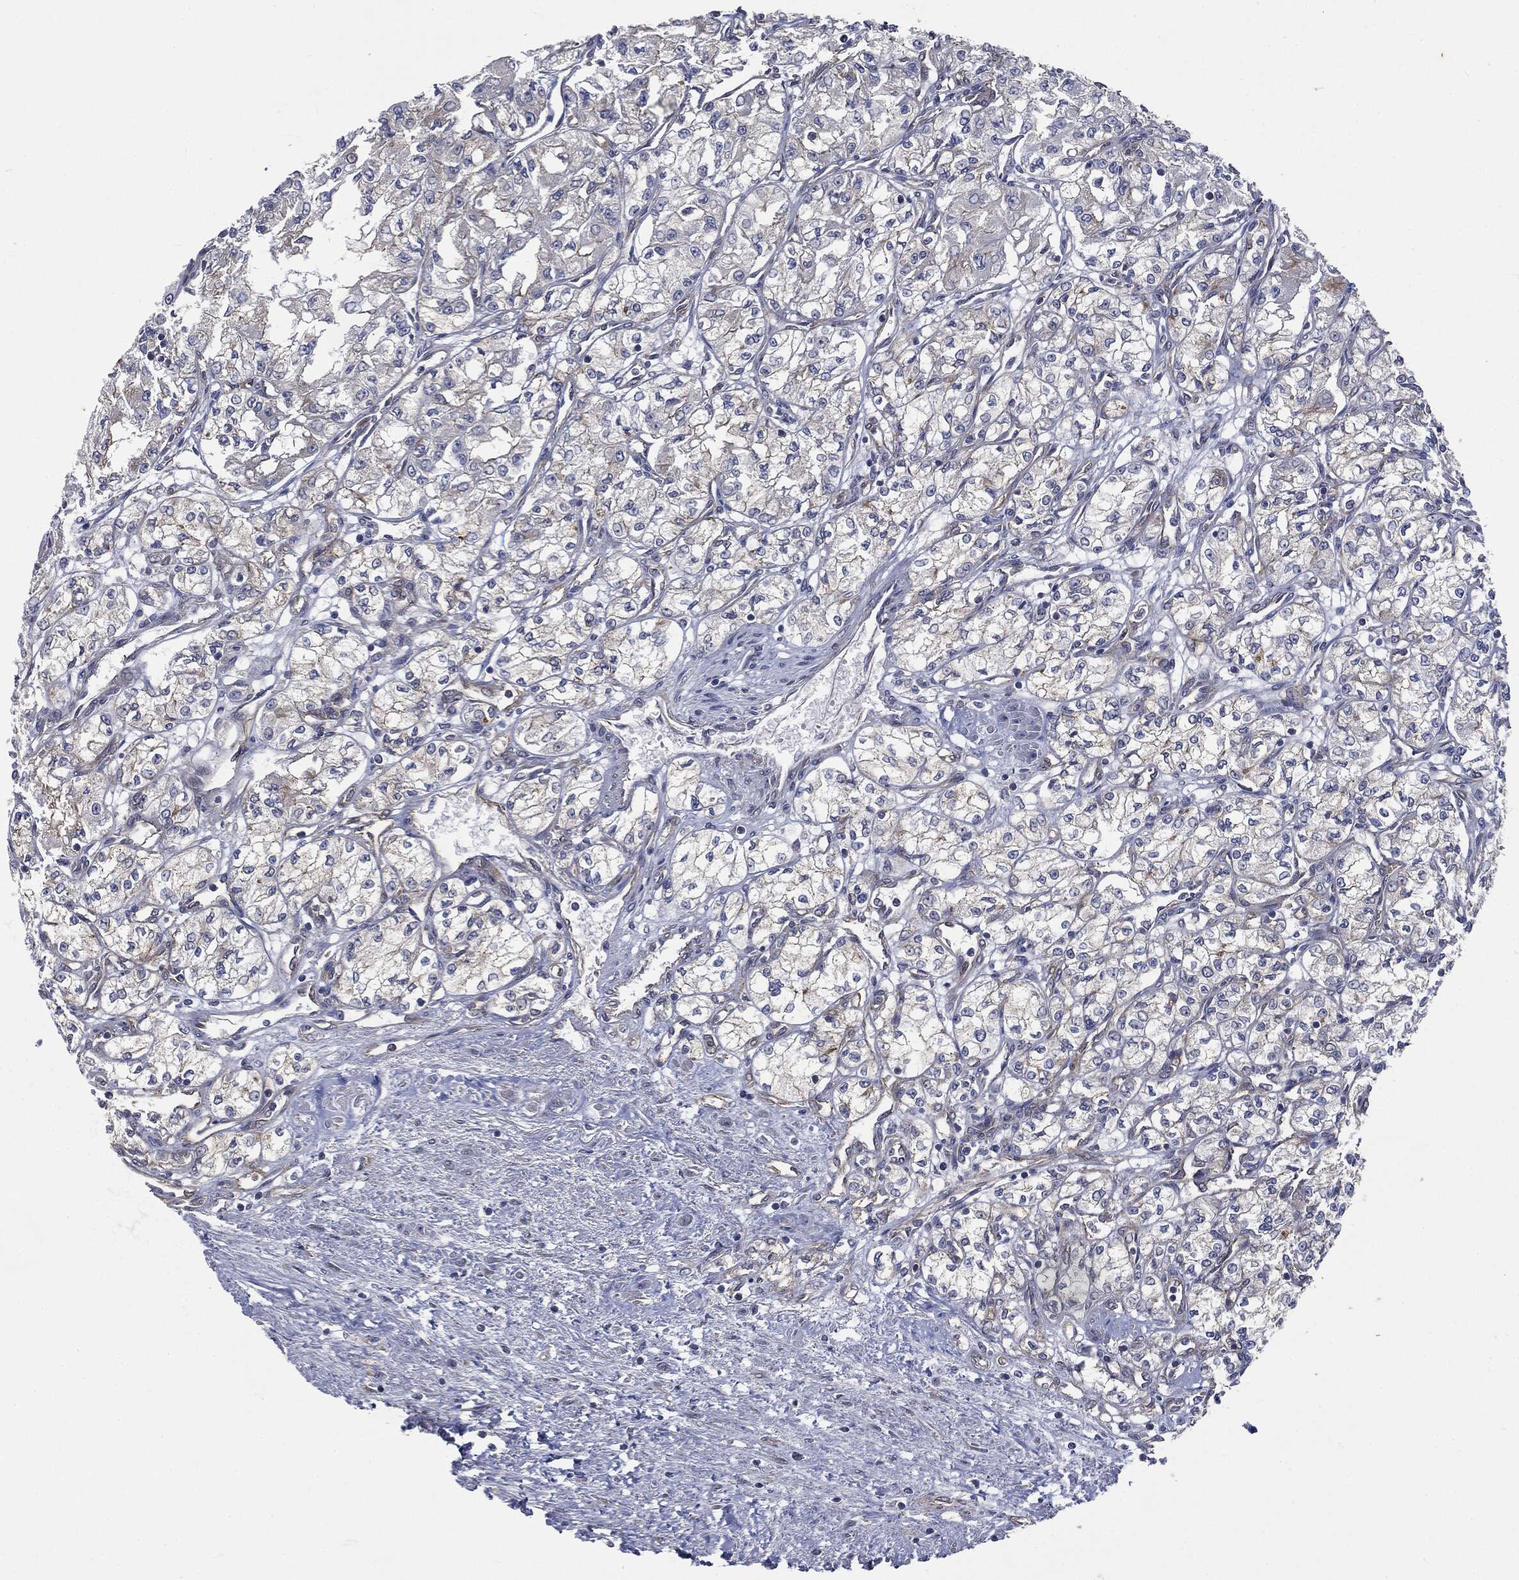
{"staining": {"intensity": "negative", "quantity": "none", "location": "none"}, "tissue": "renal cancer", "cell_type": "Tumor cells", "image_type": "cancer", "snomed": [{"axis": "morphology", "description": "Adenocarcinoma, NOS"}, {"axis": "topography", "description": "Kidney"}], "caption": "The micrograph displays no significant expression in tumor cells of renal cancer (adenocarcinoma).", "gene": "EPS15L1", "patient": {"sex": "male", "age": 59}}